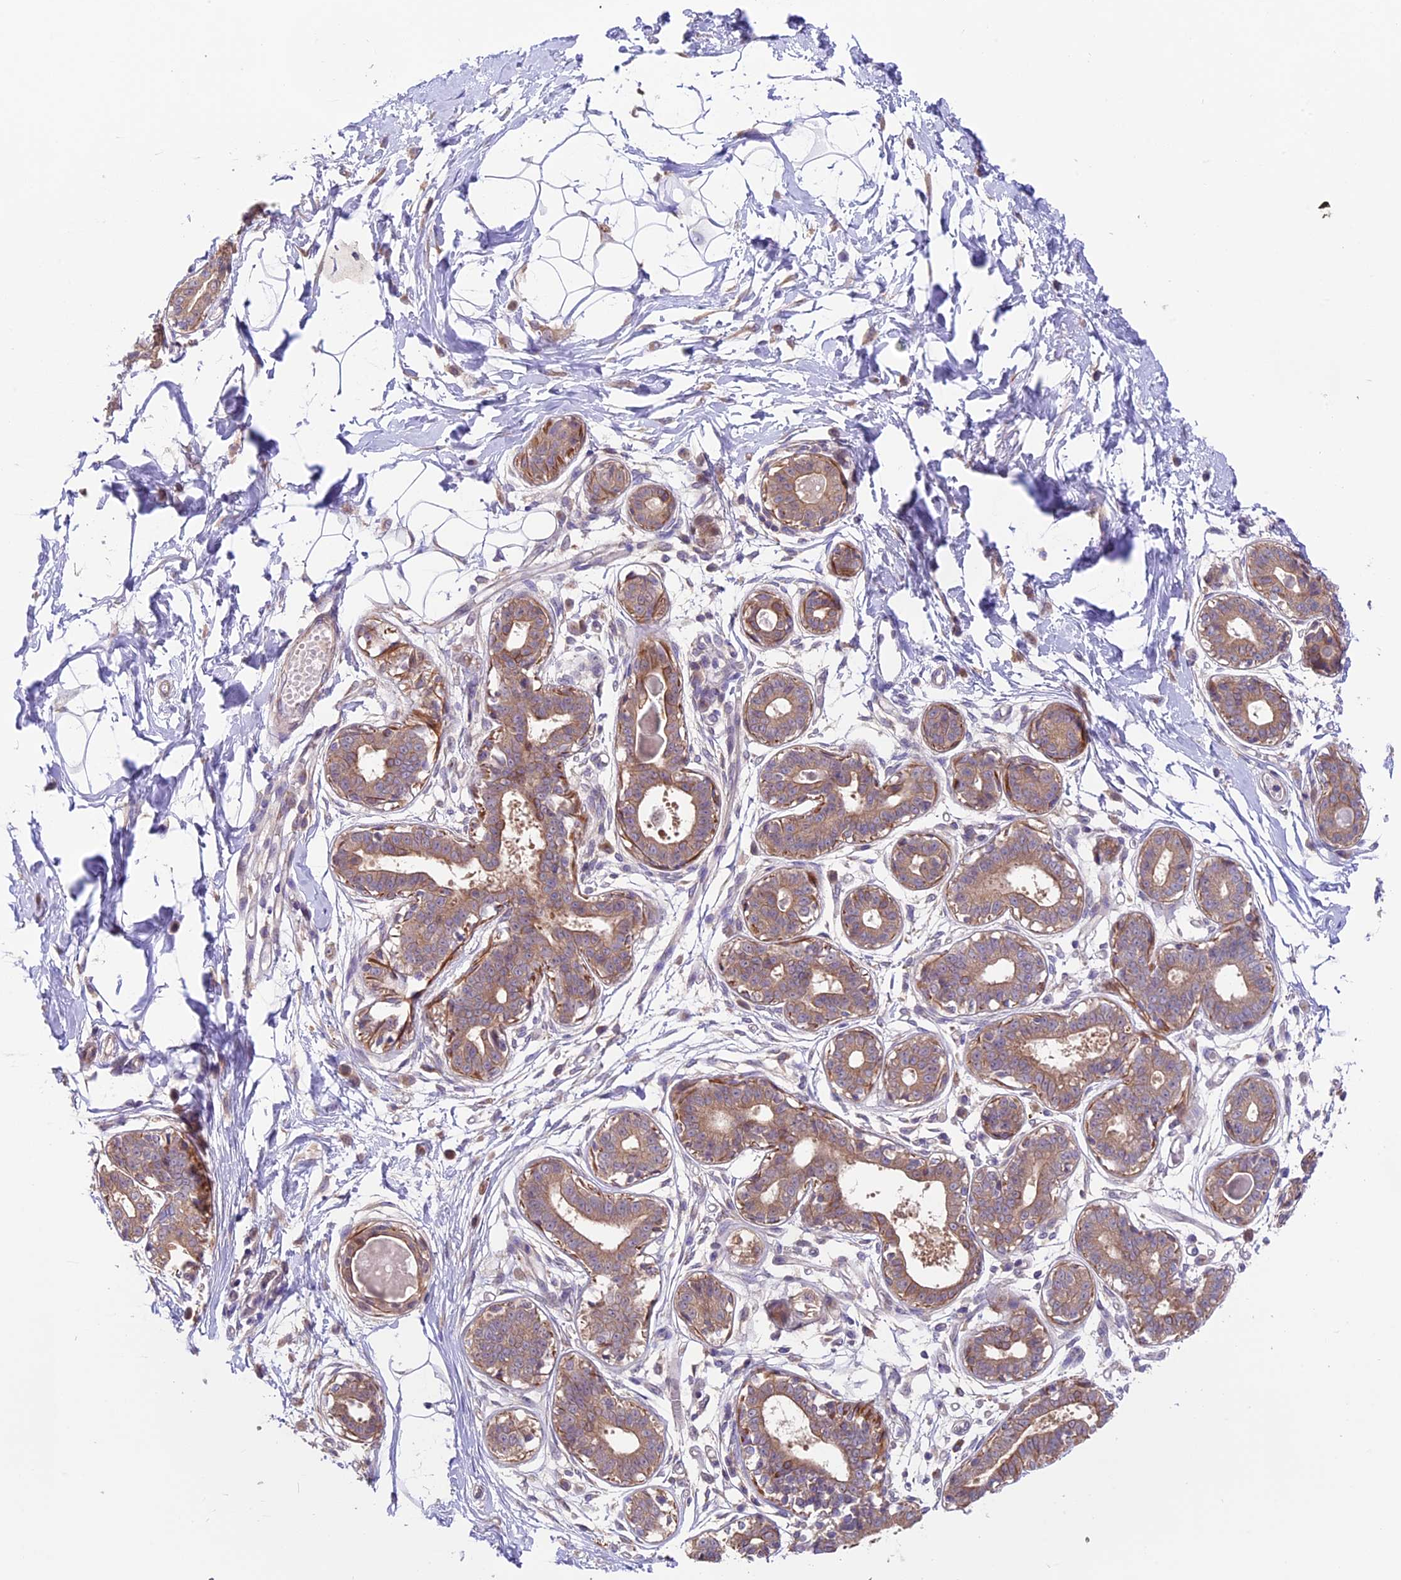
{"staining": {"intensity": "negative", "quantity": "none", "location": "none"}, "tissue": "breast", "cell_type": "Adipocytes", "image_type": "normal", "snomed": [{"axis": "morphology", "description": "Normal tissue, NOS"}, {"axis": "topography", "description": "Breast"}], "caption": "Immunohistochemistry (IHC) histopathology image of normal breast stained for a protein (brown), which demonstrates no expression in adipocytes.", "gene": "COG8", "patient": {"sex": "female", "age": 45}}